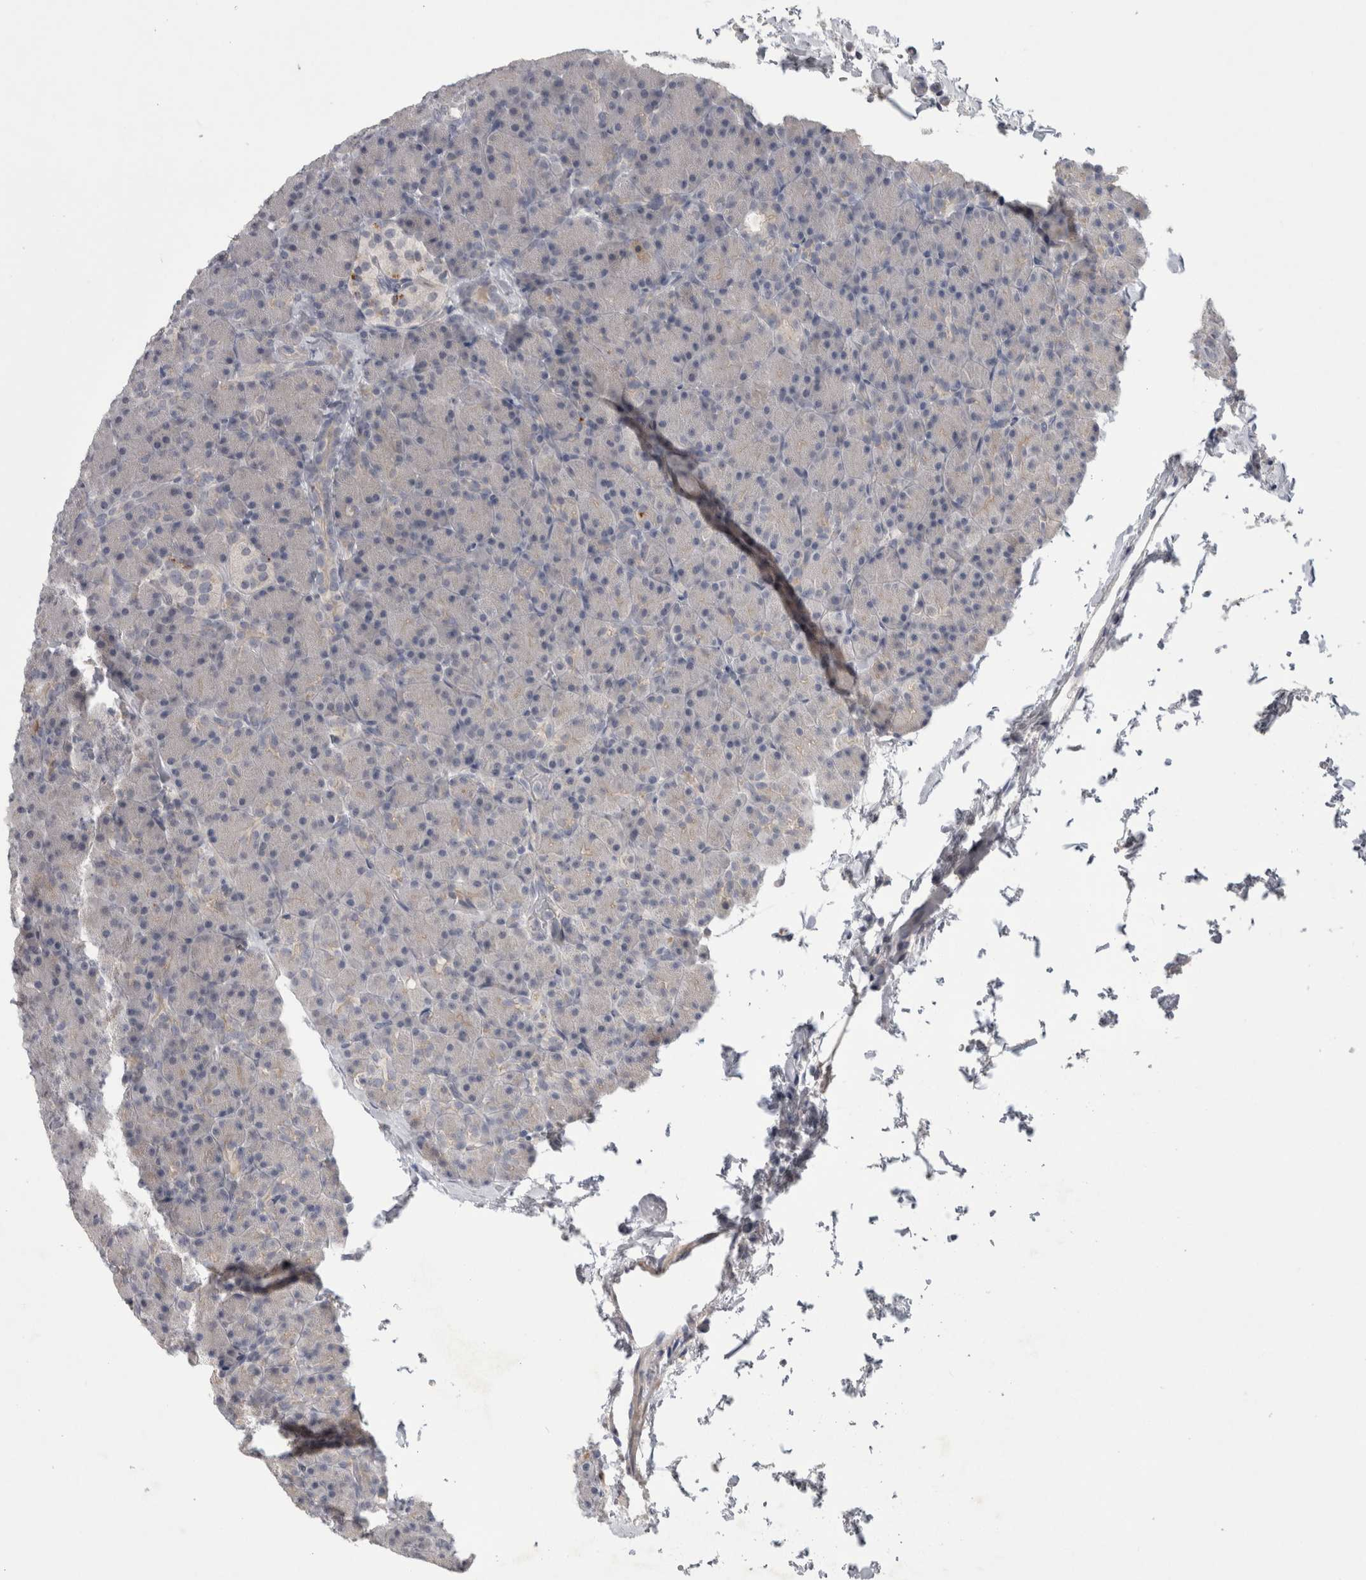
{"staining": {"intensity": "negative", "quantity": "none", "location": "none"}, "tissue": "pancreas", "cell_type": "Exocrine glandular cells", "image_type": "normal", "snomed": [{"axis": "morphology", "description": "Normal tissue, NOS"}, {"axis": "topography", "description": "Pancreas"}], "caption": "This is a histopathology image of IHC staining of unremarkable pancreas, which shows no expression in exocrine glandular cells. Nuclei are stained in blue.", "gene": "ADAM2", "patient": {"sex": "female", "age": 43}}